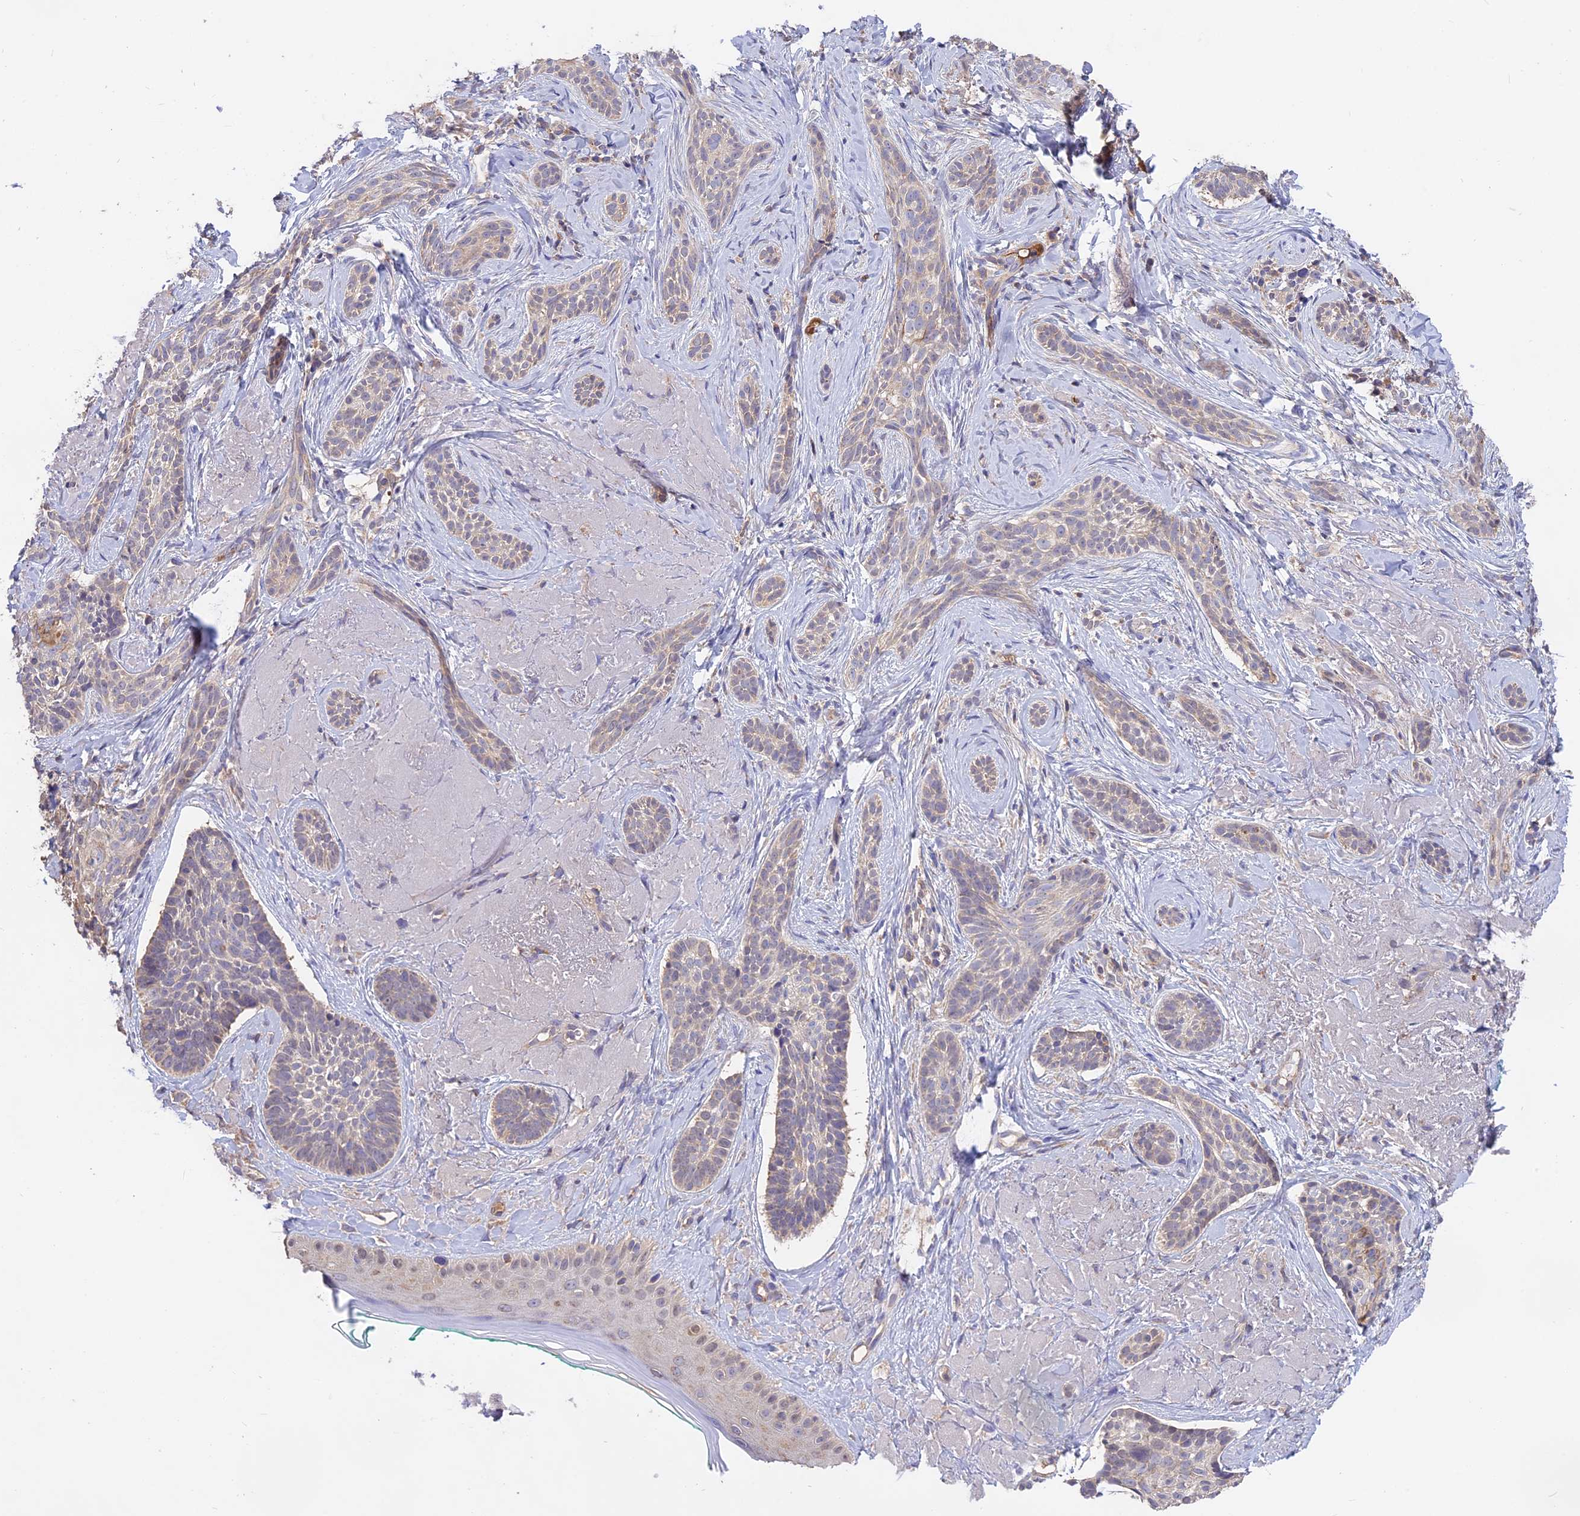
{"staining": {"intensity": "negative", "quantity": "none", "location": "none"}, "tissue": "skin cancer", "cell_type": "Tumor cells", "image_type": "cancer", "snomed": [{"axis": "morphology", "description": "Basal cell carcinoma"}, {"axis": "topography", "description": "Skin"}], "caption": "High power microscopy photomicrograph of an IHC image of skin basal cell carcinoma, revealing no significant staining in tumor cells. (Stains: DAB immunohistochemistry with hematoxylin counter stain, Microscopy: brightfield microscopy at high magnification).", "gene": "NUDT8", "patient": {"sex": "male", "age": 71}}